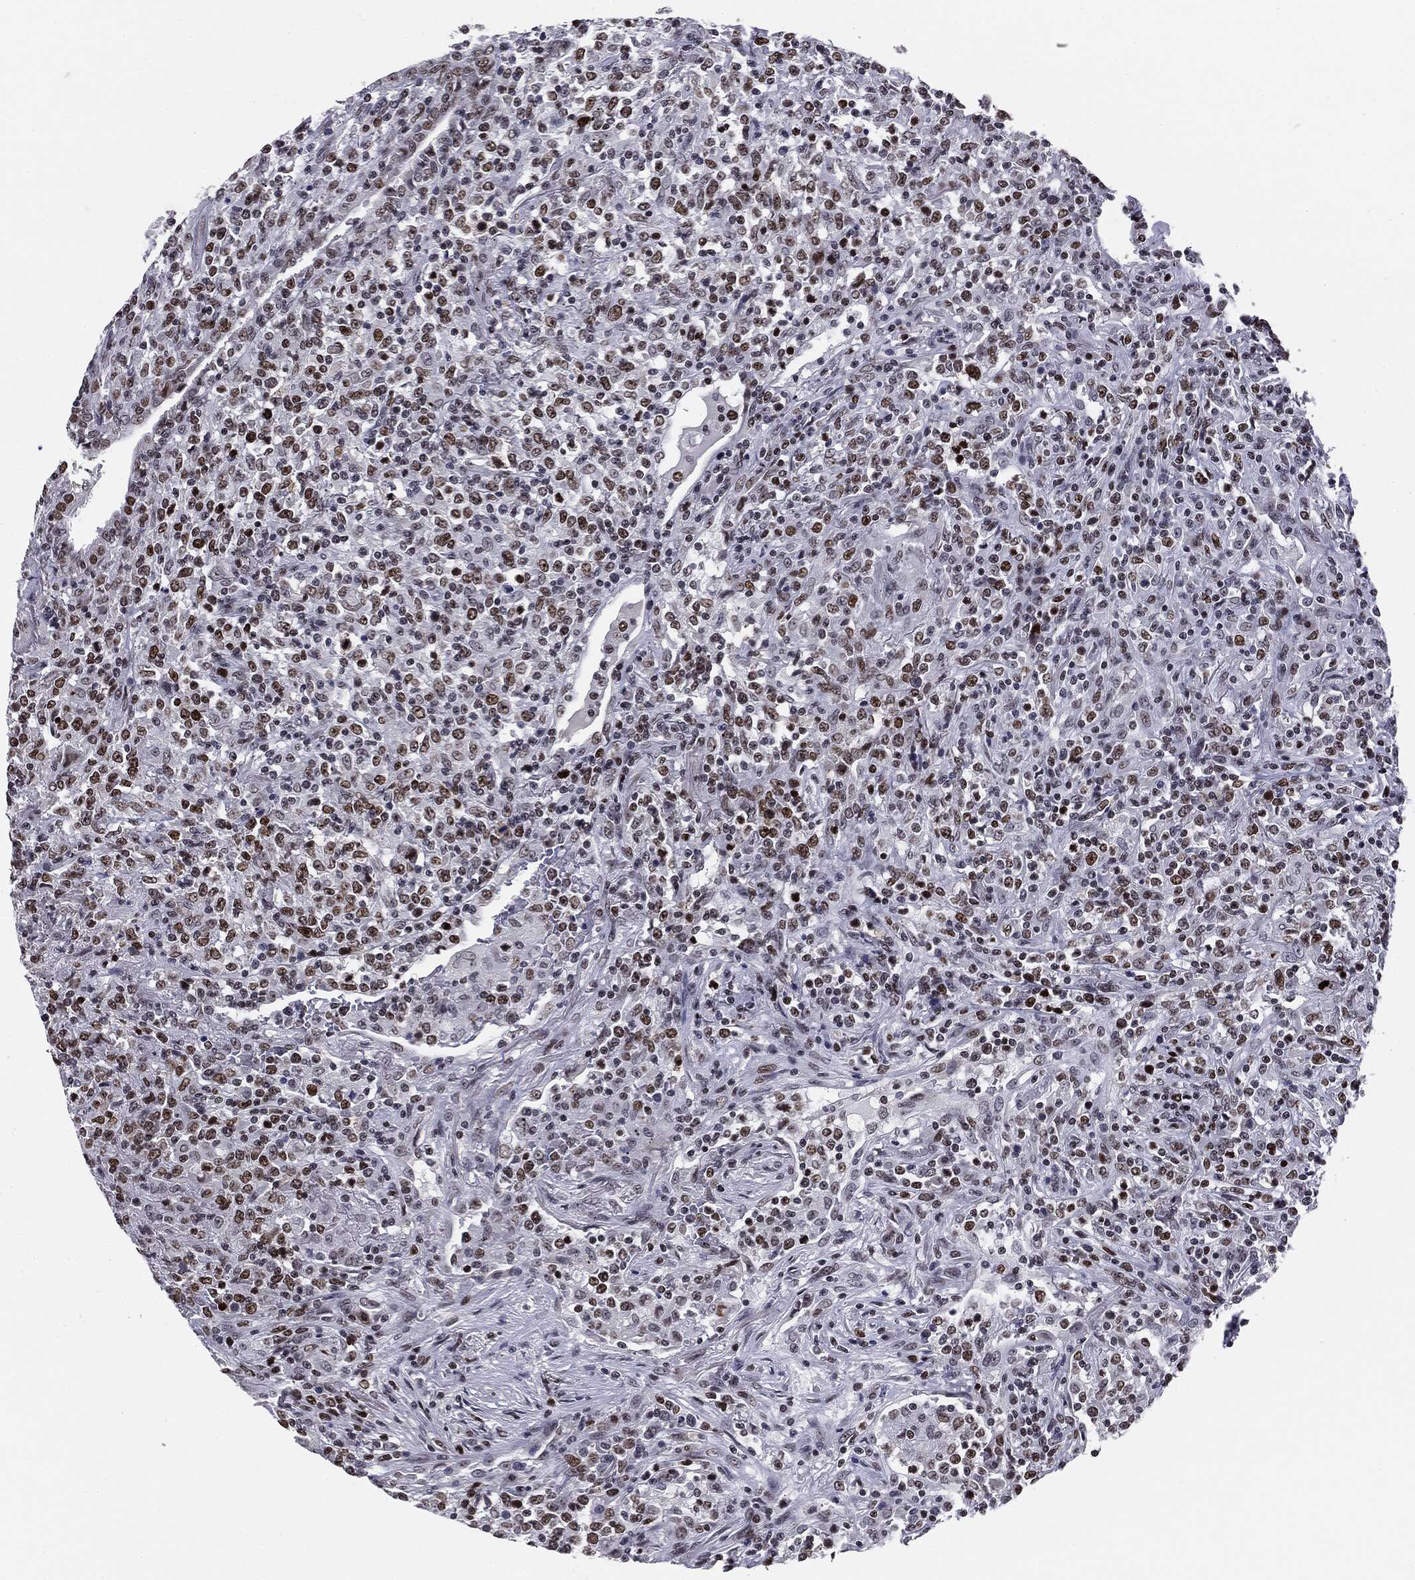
{"staining": {"intensity": "strong", "quantity": "25%-75%", "location": "nuclear"}, "tissue": "lymphoma", "cell_type": "Tumor cells", "image_type": "cancer", "snomed": [{"axis": "morphology", "description": "Malignant lymphoma, non-Hodgkin's type, High grade"}, {"axis": "topography", "description": "Lung"}], "caption": "Immunohistochemistry (IHC) image of neoplastic tissue: malignant lymphoma, non-Hodgkin's type (high-grade) stained using IHC demonstrates high levels of strong protein expression localized specifically in the nuclear of tumor cells, appearing as a nuclear brown color.", "gene": "MDC1", "patient": {"sex": "male", "age": 79}}